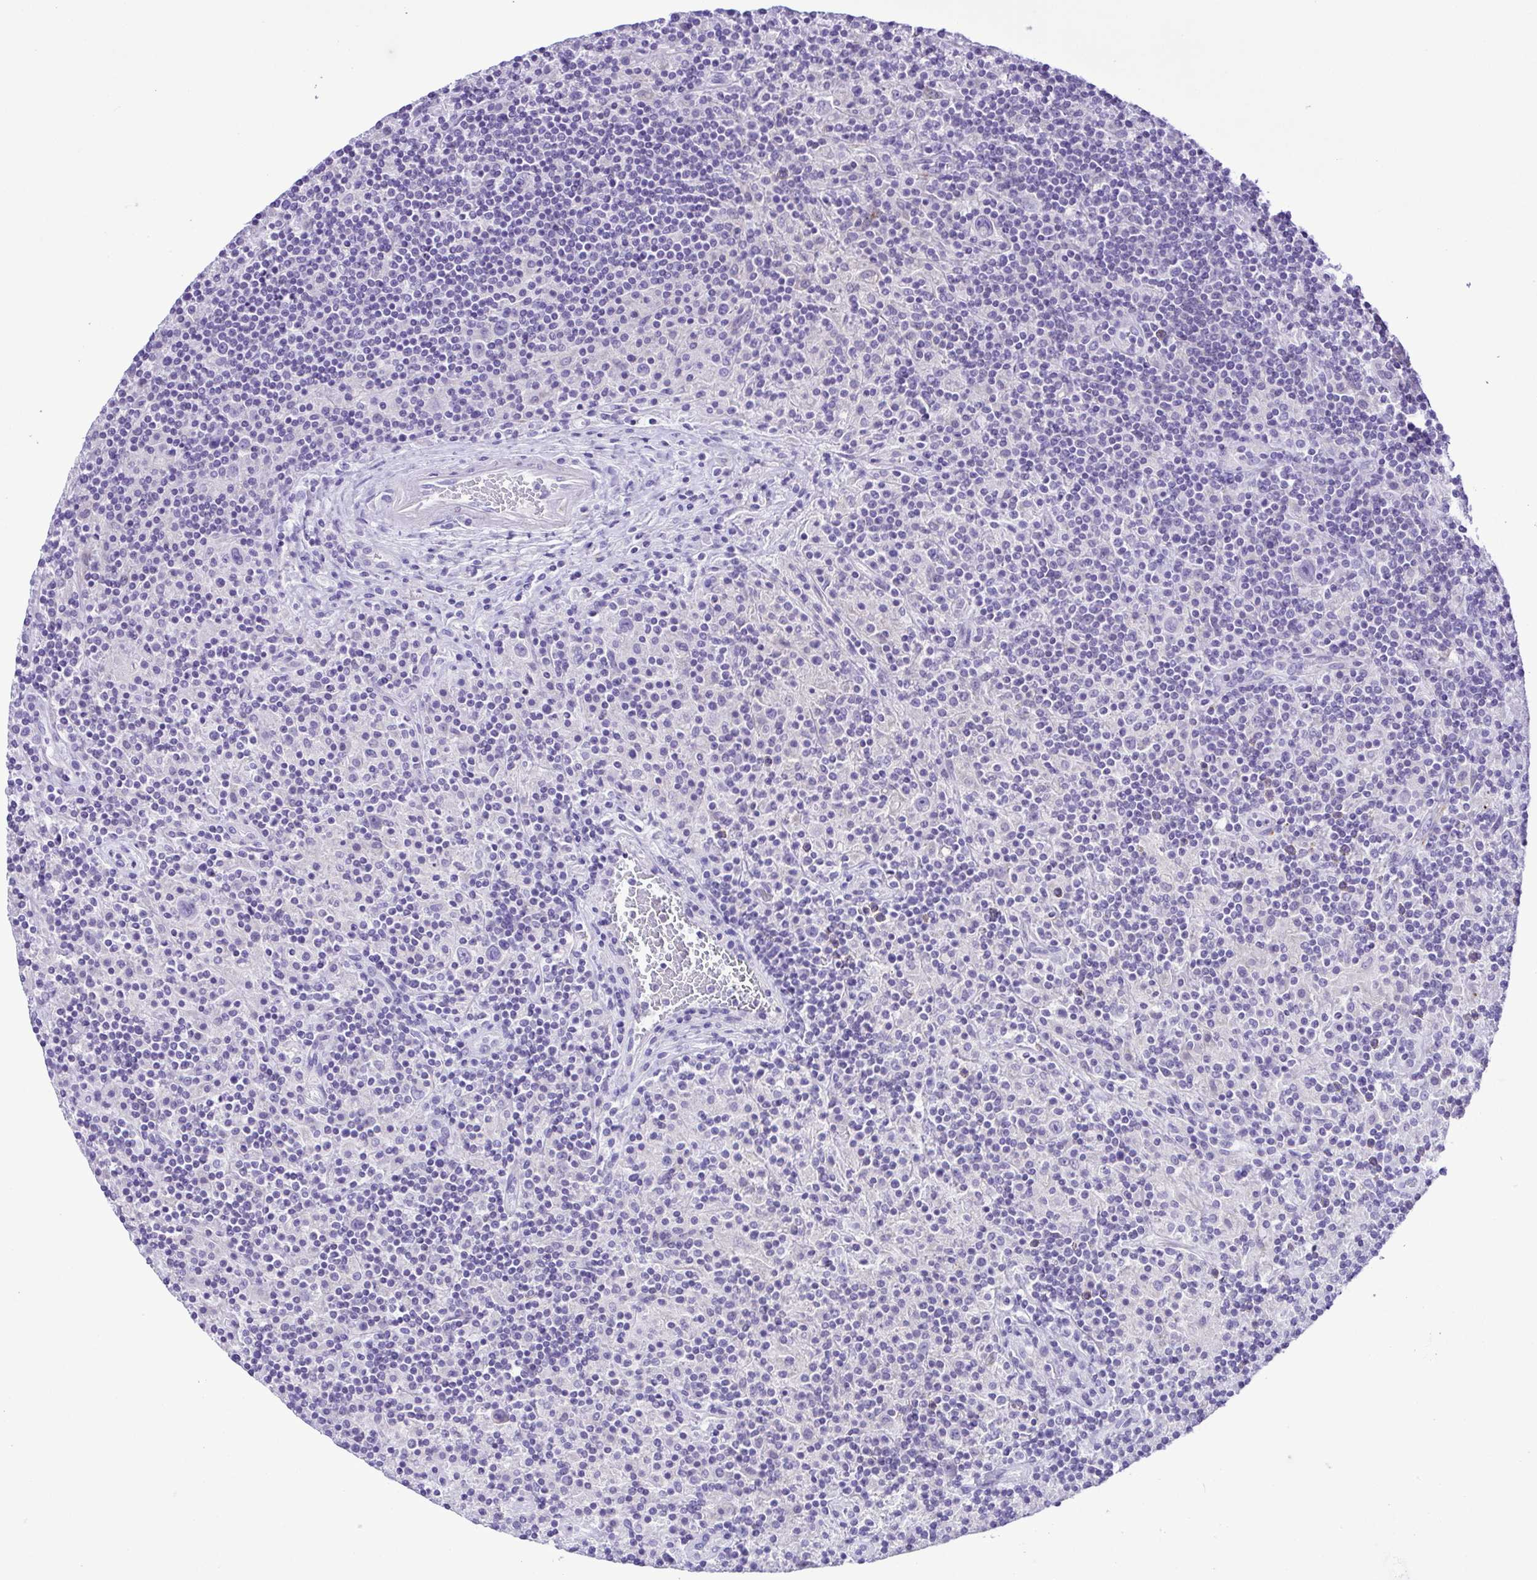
{"staining": {"intensity": "negative", "quantity": "none", "location": "none"}, "tissue": "lymphoma", "cell_type": "Tumor cells", "image_type": "cancer", "snomed": [{"axis": "morphology", "description": "Hodgkin's disease, NOS"}, {"axis": "topography", "description": "Lymph node"}], "caption": "Histopathology image shows no protein positivity in tumor cells of lymphoma tissue.", "gene": "SYT1", "patient": {"sex": "male", "age": 70}}